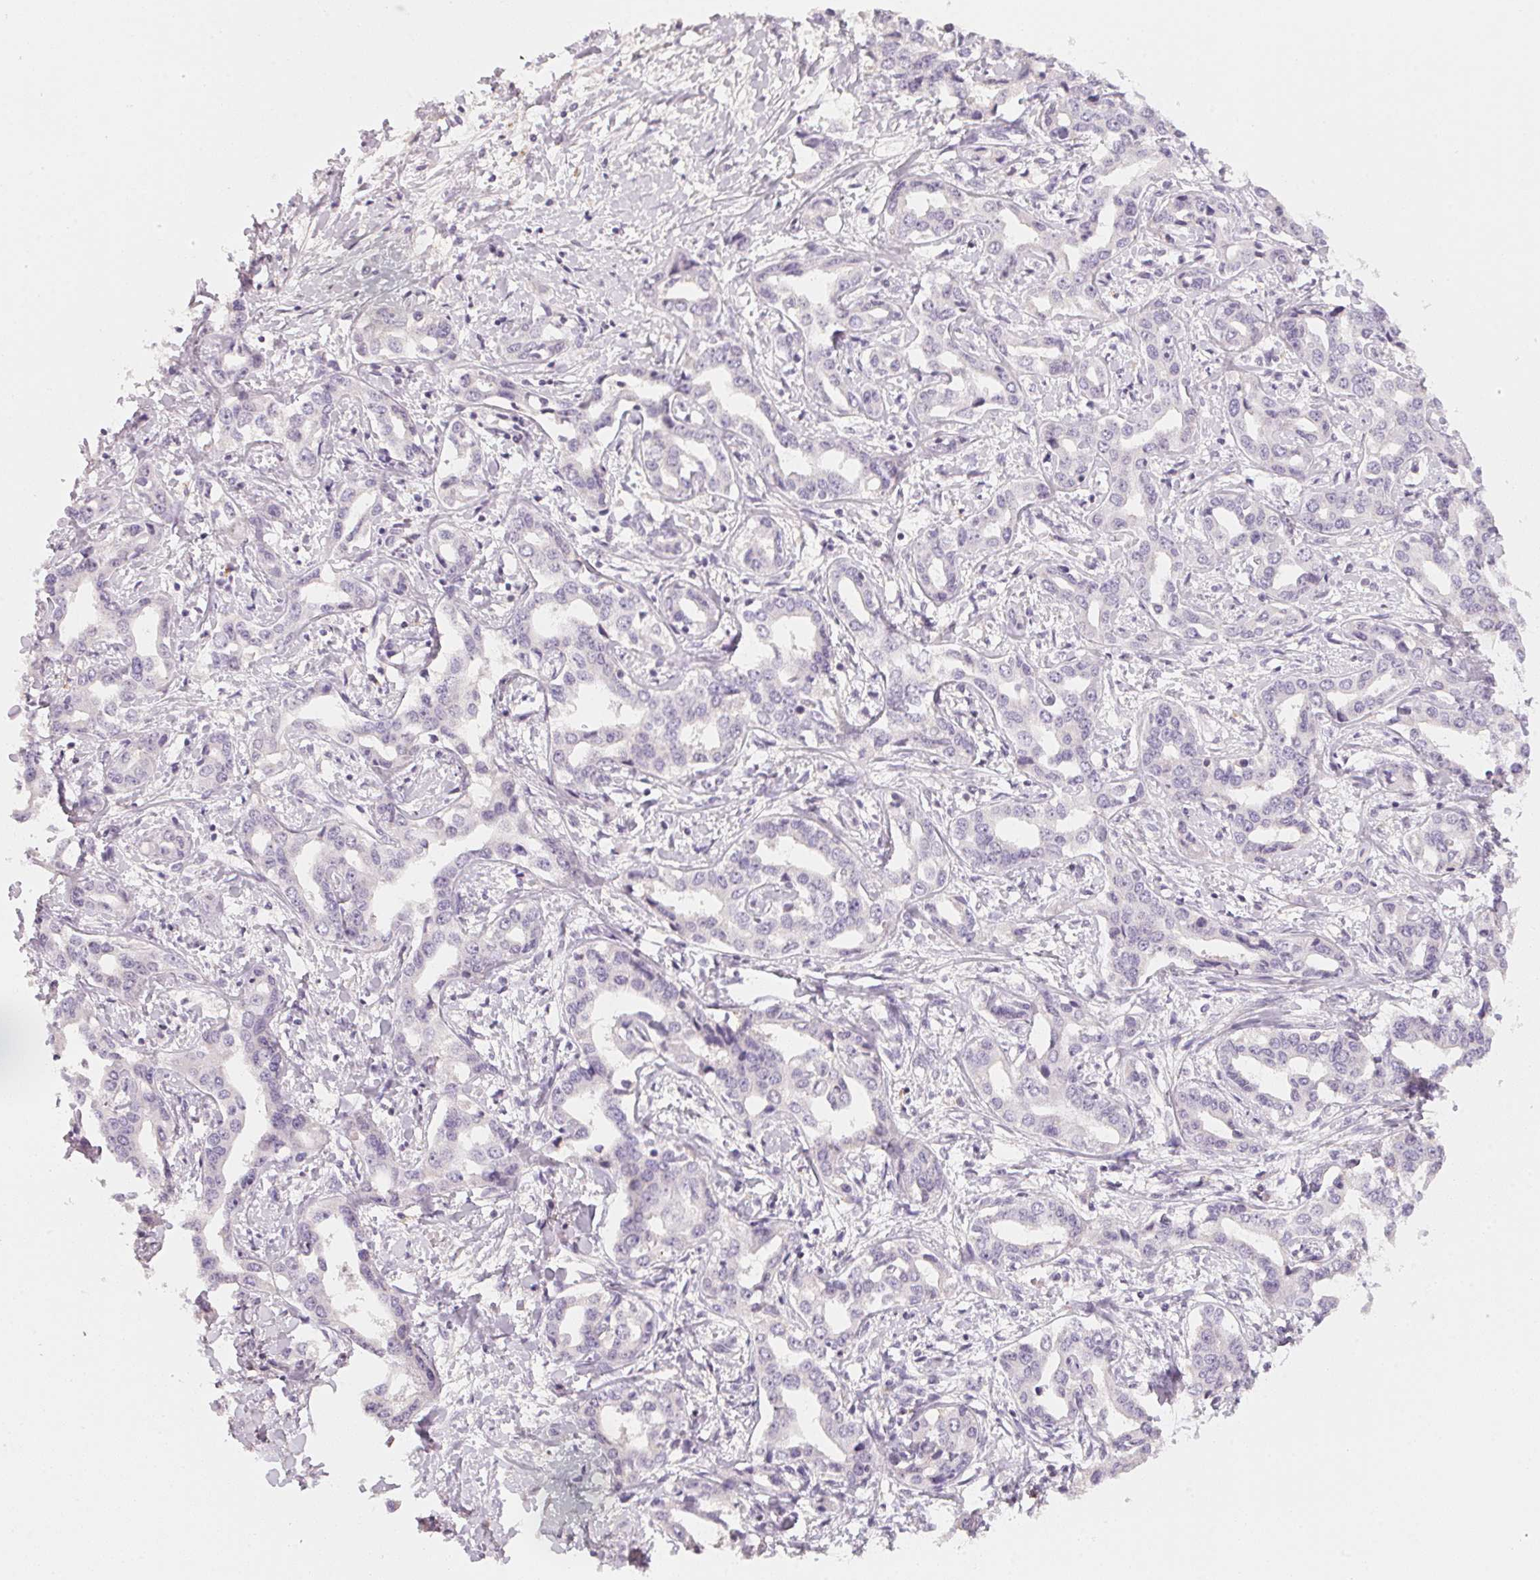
{"staining": {"intensity": "negative", "quantity": "none", "location": "none"}, "tissue": "liver cancer", "cell_type": "Tumor cells", "image_type": "cancer", "snomed": [{"axis": "morphology", "description": "Cholangiocarcinoma"}, {"axis": "topography", "description": "Liver"}], "caption": "Immunohistochemical staining of human liver cholangiocarcinoma shows no significant staining in tumor cells.", "gene": "TREH", "patient": {"sex": "male", "age": 59}}